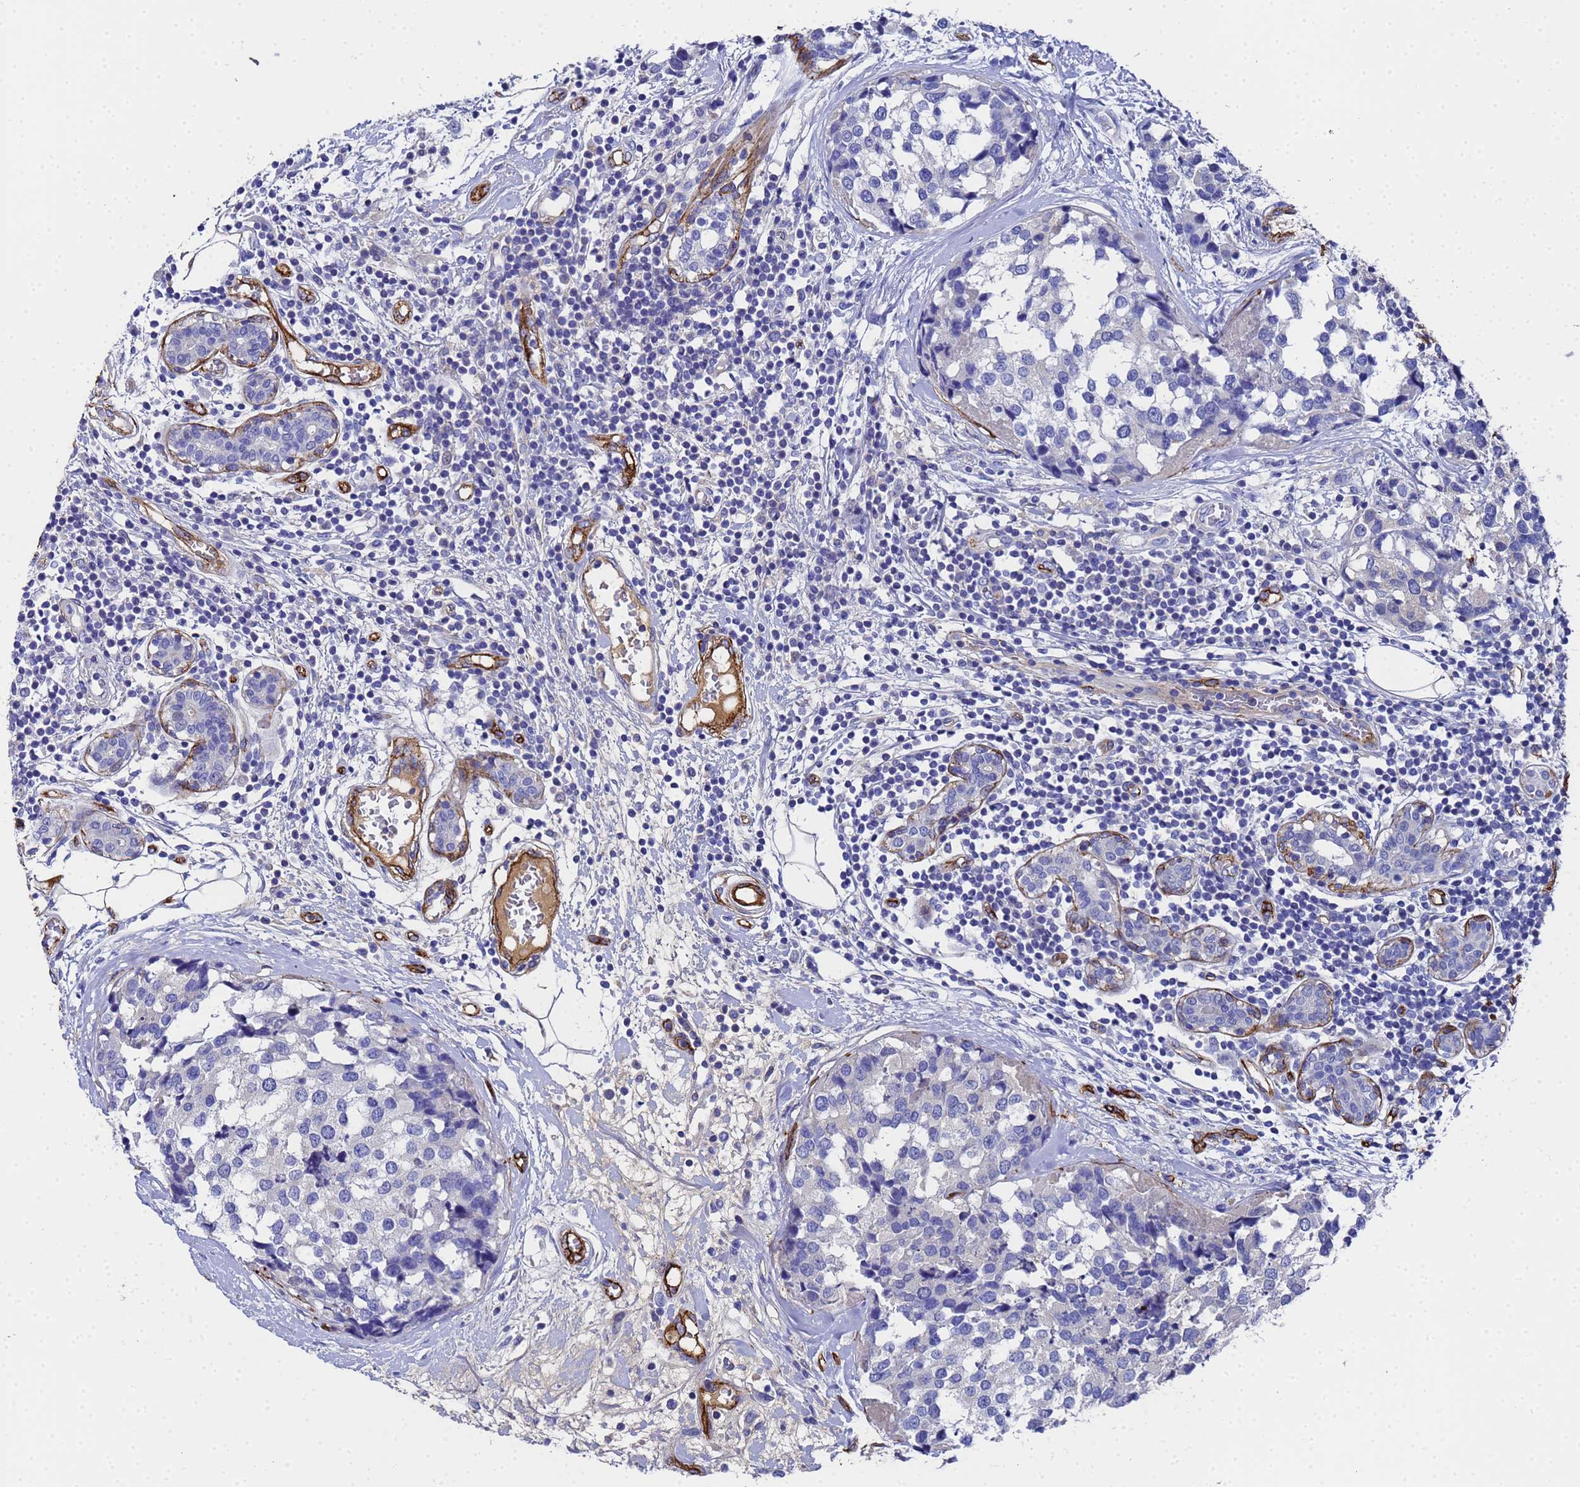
{"staining": {"intensity": "negative", "quantity": "none", "location": "none"}, "tissue": "breast cancer", "cell_type": "Tumor cells", "image_type": "cancer", "snomed": [{"axis": "morphology", "description": "Lobular carcinoma"}, {"axis": "topography", "description": "Breast"}], "caption": "An IHC image of breast cancer (lobular carcinoma) is shown. There is no staining in tumor cells of breast cancer (lobular carcinoma). Nuclei are stained in blue.", "gene": "ADIPOQ", "patient": {"sex": "female", "age": 59}}